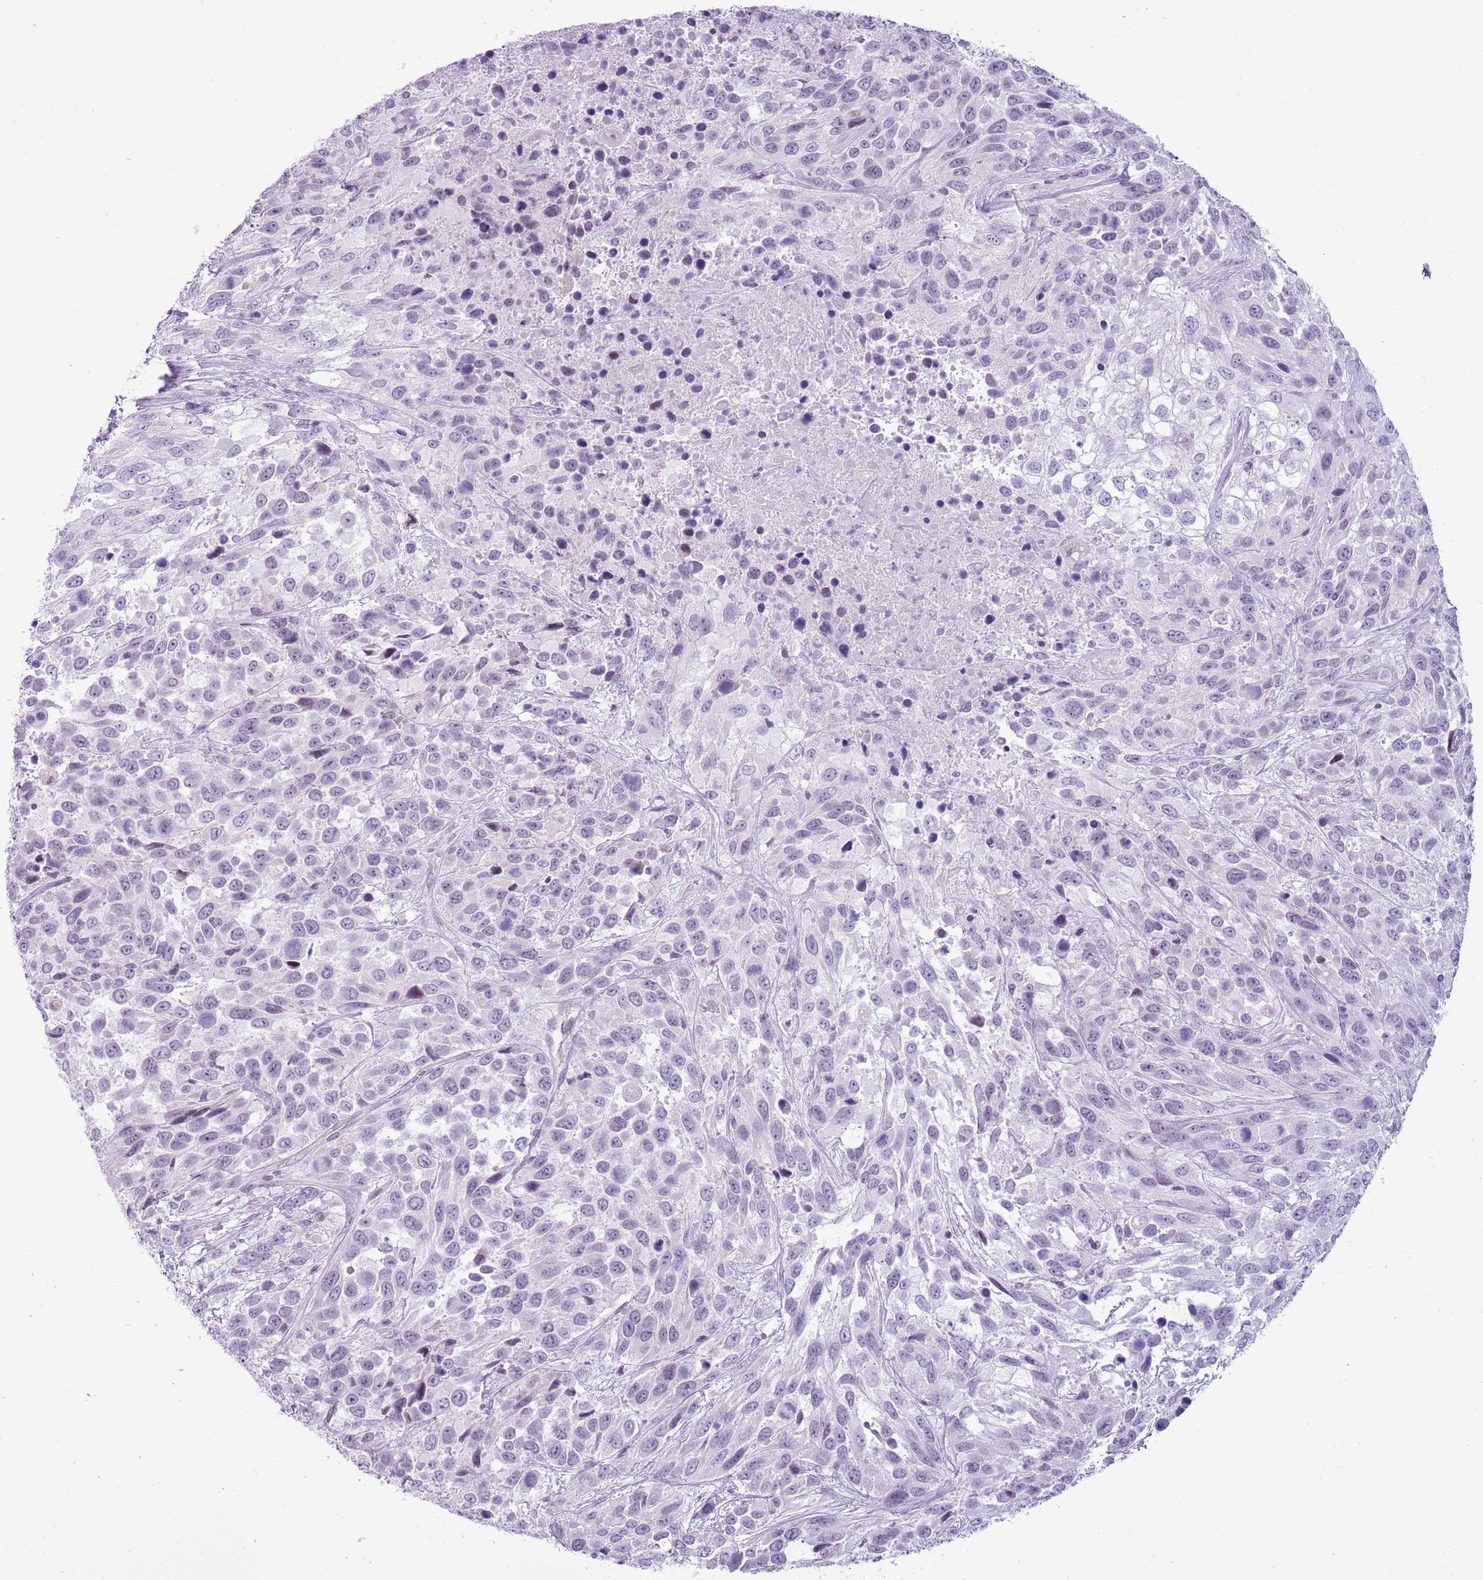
{"staining": {"intensity": "negative", "quantity": "none", "location": "none"}, "tissue": "urothelial cancer", "cell_type": "Tumor cells", "image_type": "cancer", "snomed": [{"axis": "morphology", "description": "Urothelial carcinoma, High grade"}, {"axis": "topography", "description": "Urinary bladder"}], "caption": "High-grade urothelial carcinoma stained for a protein using IHC demonstrates no staining tumor cells.", "gene": "RPL3L", "patient": {"sex": "female", "age": 70}}